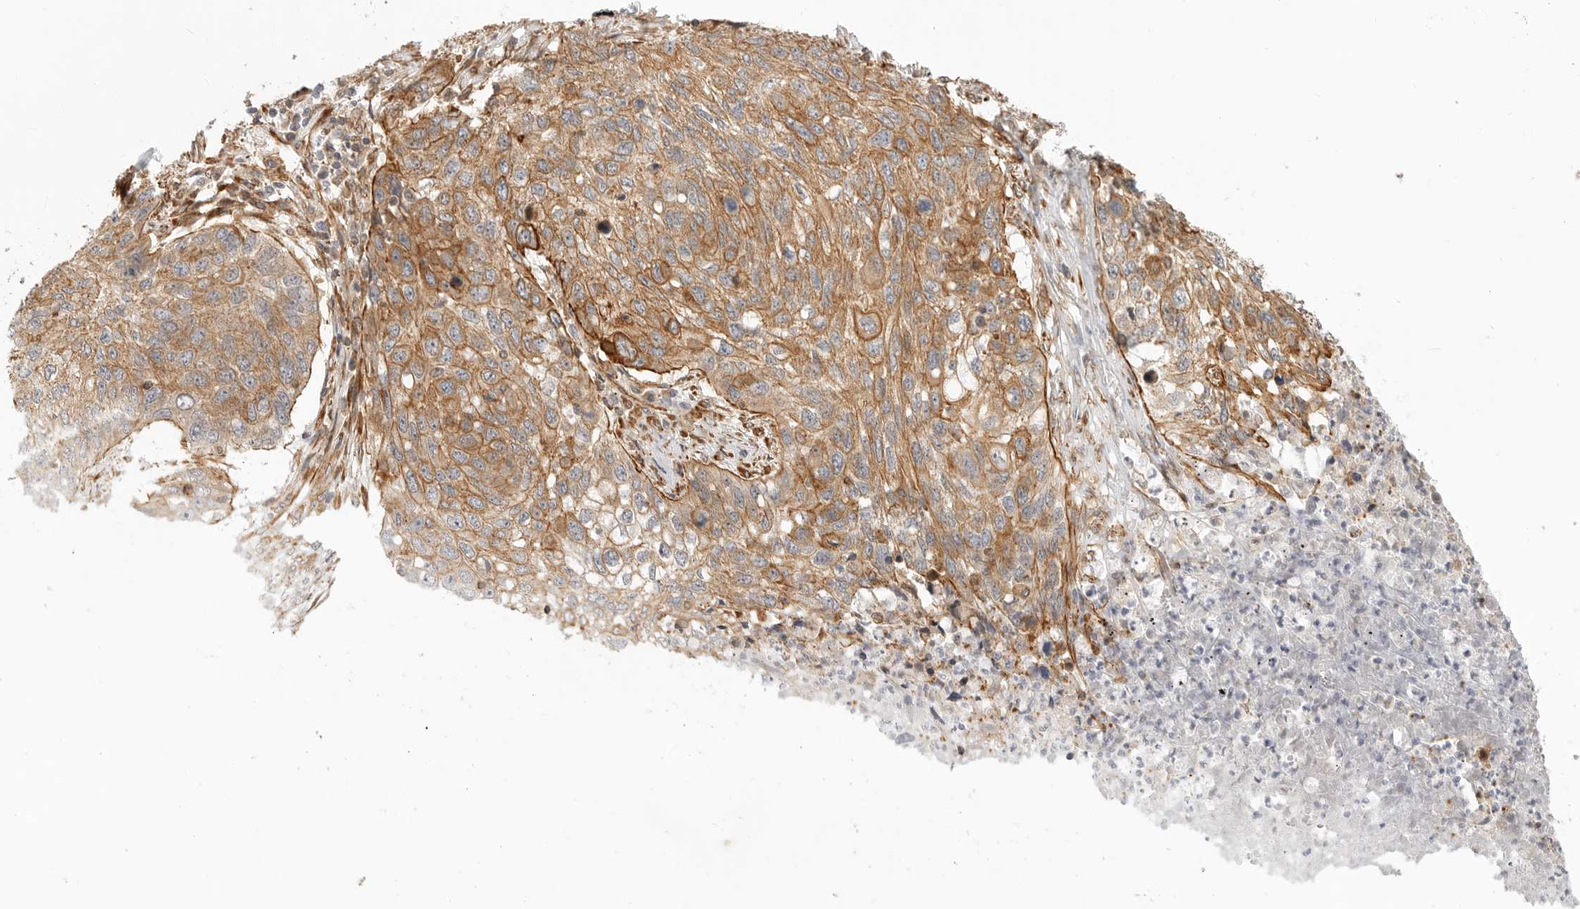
{"staining": {"intensity": "moderate", "quantity": ">75%", "location": "cytoplasmic/membranous"}, "tissue": "lung cancer", "cell_type": "Tumor cells", "image_type": "cancer", "snomed": [{"axis": "morphology", "description": "Squamous cell carcinoma, NOS"}, {"axis": "topography", "description": "Lung"}], "caption": "Lung cancer tissue shows moderate cytoplasmic/membranous staining in approximately >75% of tumor cells, visualized by immunohistochemistry.", "gene": "ATOH7", "patient": {"sex": "female", "age": 63}}